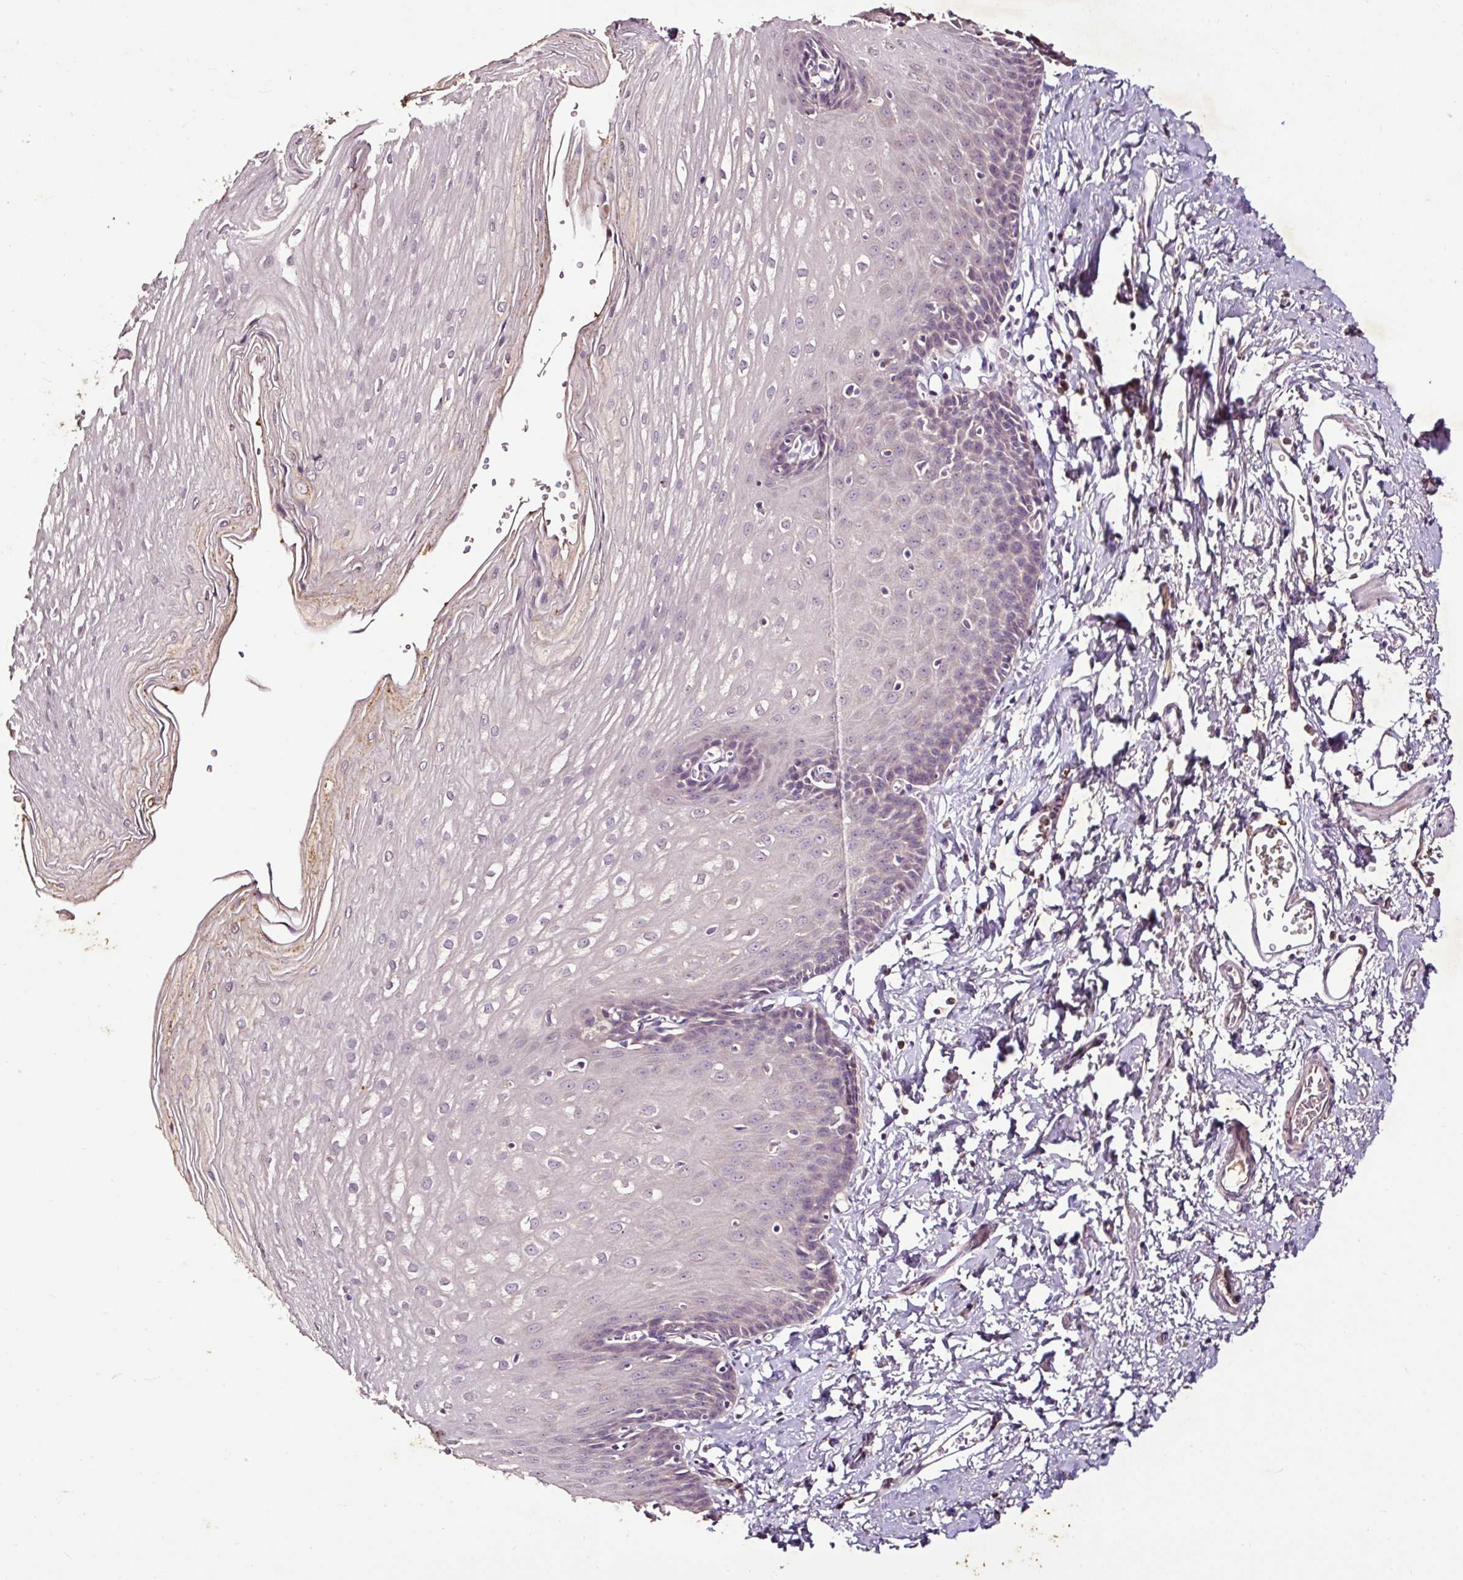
{"staining": {"intensity": "weak", "quantity": "<25%", "location": "cytoplasmic/membranous"}, "tissue": "esophagus", "cell_type": "Squamous epithelial cells", "image_type": "normal", "snomed": [{"axis": "morphology", "description": "Normal tissue, NOS"}, {"axis": "topography", "description": "Esophagus"}], "caption": "Protein analysis of normal esophagus exhibits no significant staining in squamous epithelial cells. (Brightfield microscopy of DAB immunohistochemistry at high magnification).", "gene": "LRTM2", "patient": {"sex": "male", "age": 70}}